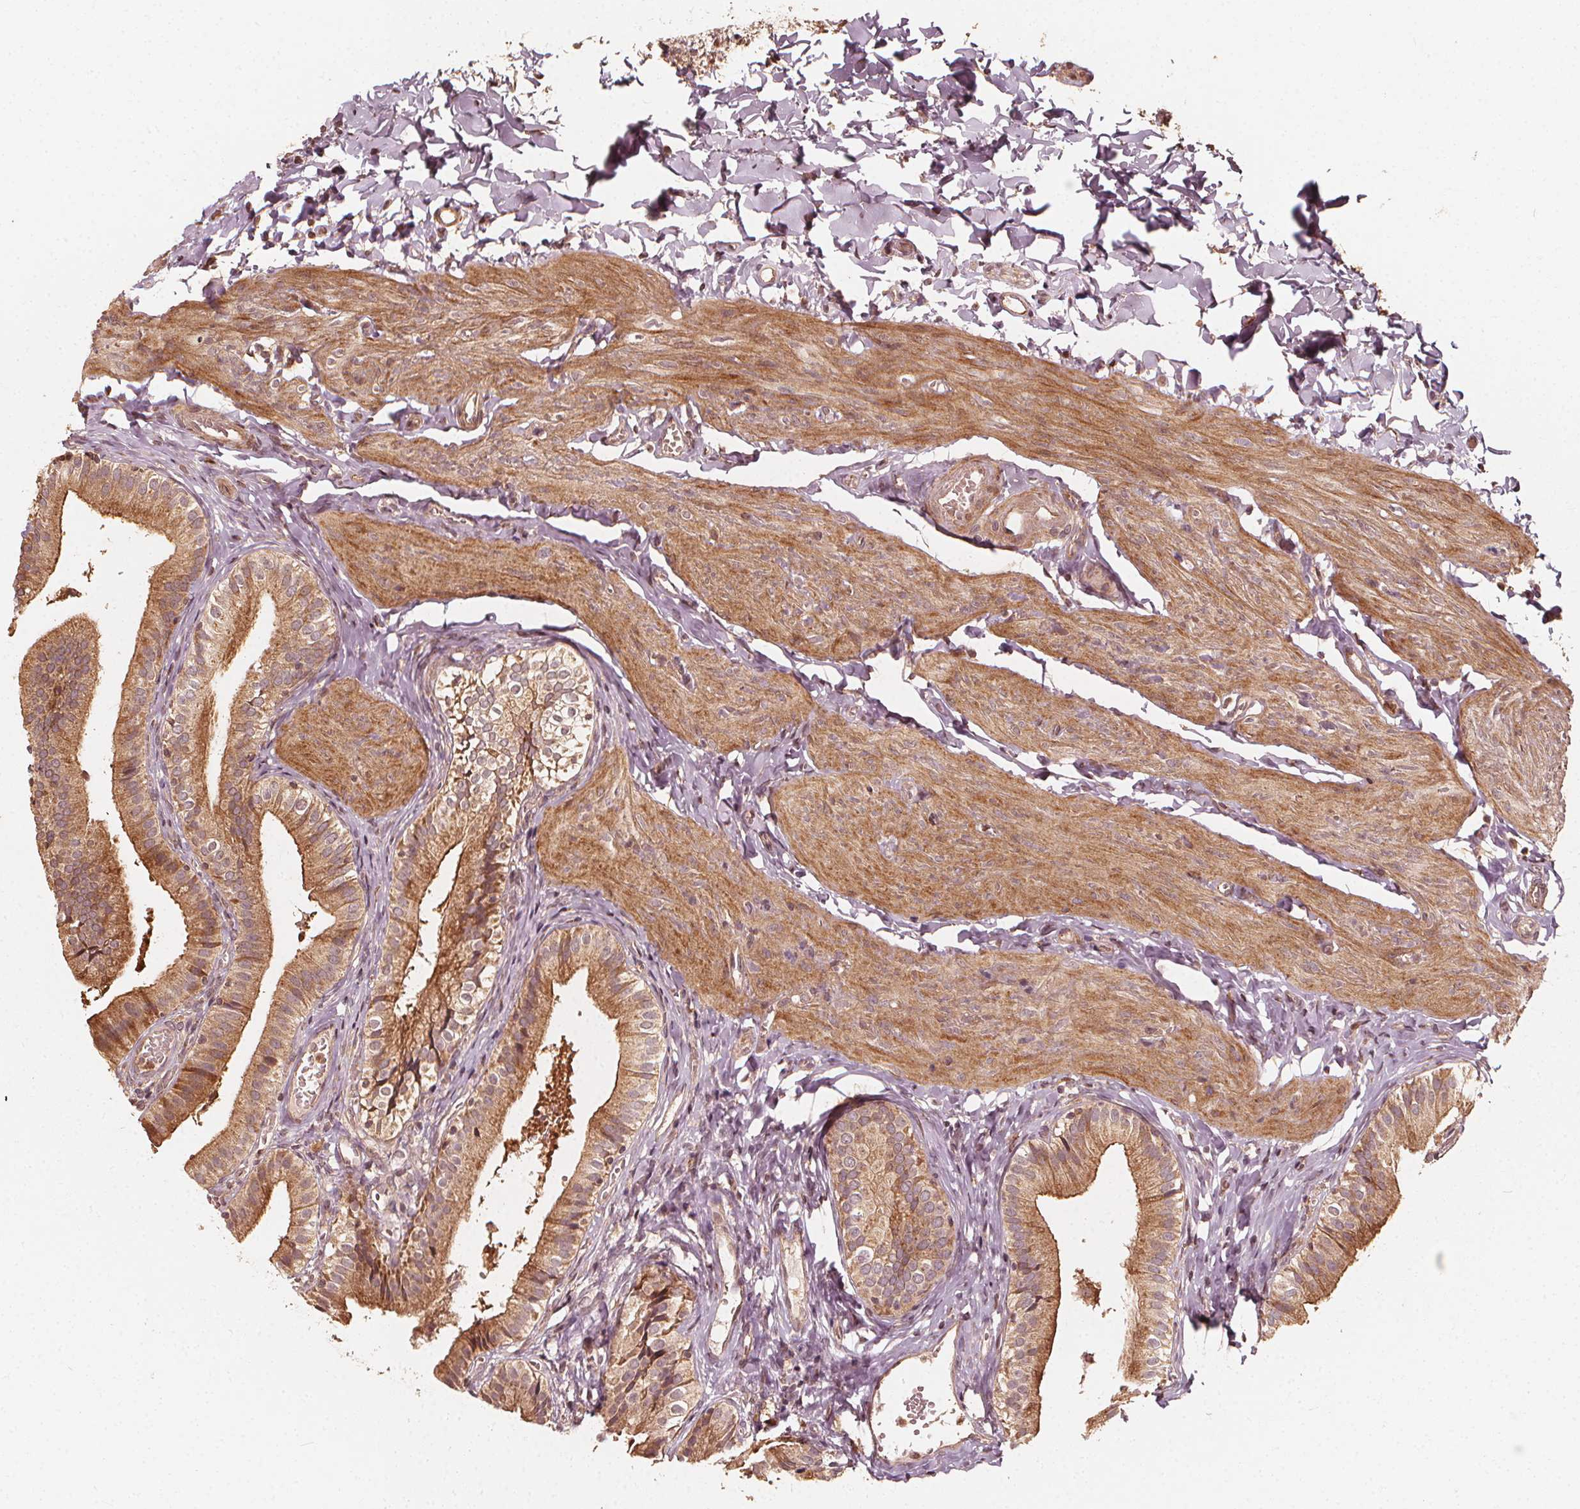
{"staining": {"intensity": "moderate", "quantity": ">75%", "location": "cytoplasmic/membranous"}, "tissue": "gallbladder", "cell_type": "Glandular cells", "image_type": "normal", "snomed": [{"axis": "morphology", "description": "Normal tissue, NOS"}, {"axis": "topography", "description": "Gallbladder"}], "caption": "Moderate cytoplasmic/membranous protein positivity is appreciated in approximately >75% of glandular cells in gallbladder. (brown staining indicates protein expression, while blue staining denotes nuclei).", "gene": "NPC1", "patient": {"sex": "female", "age": 47}}